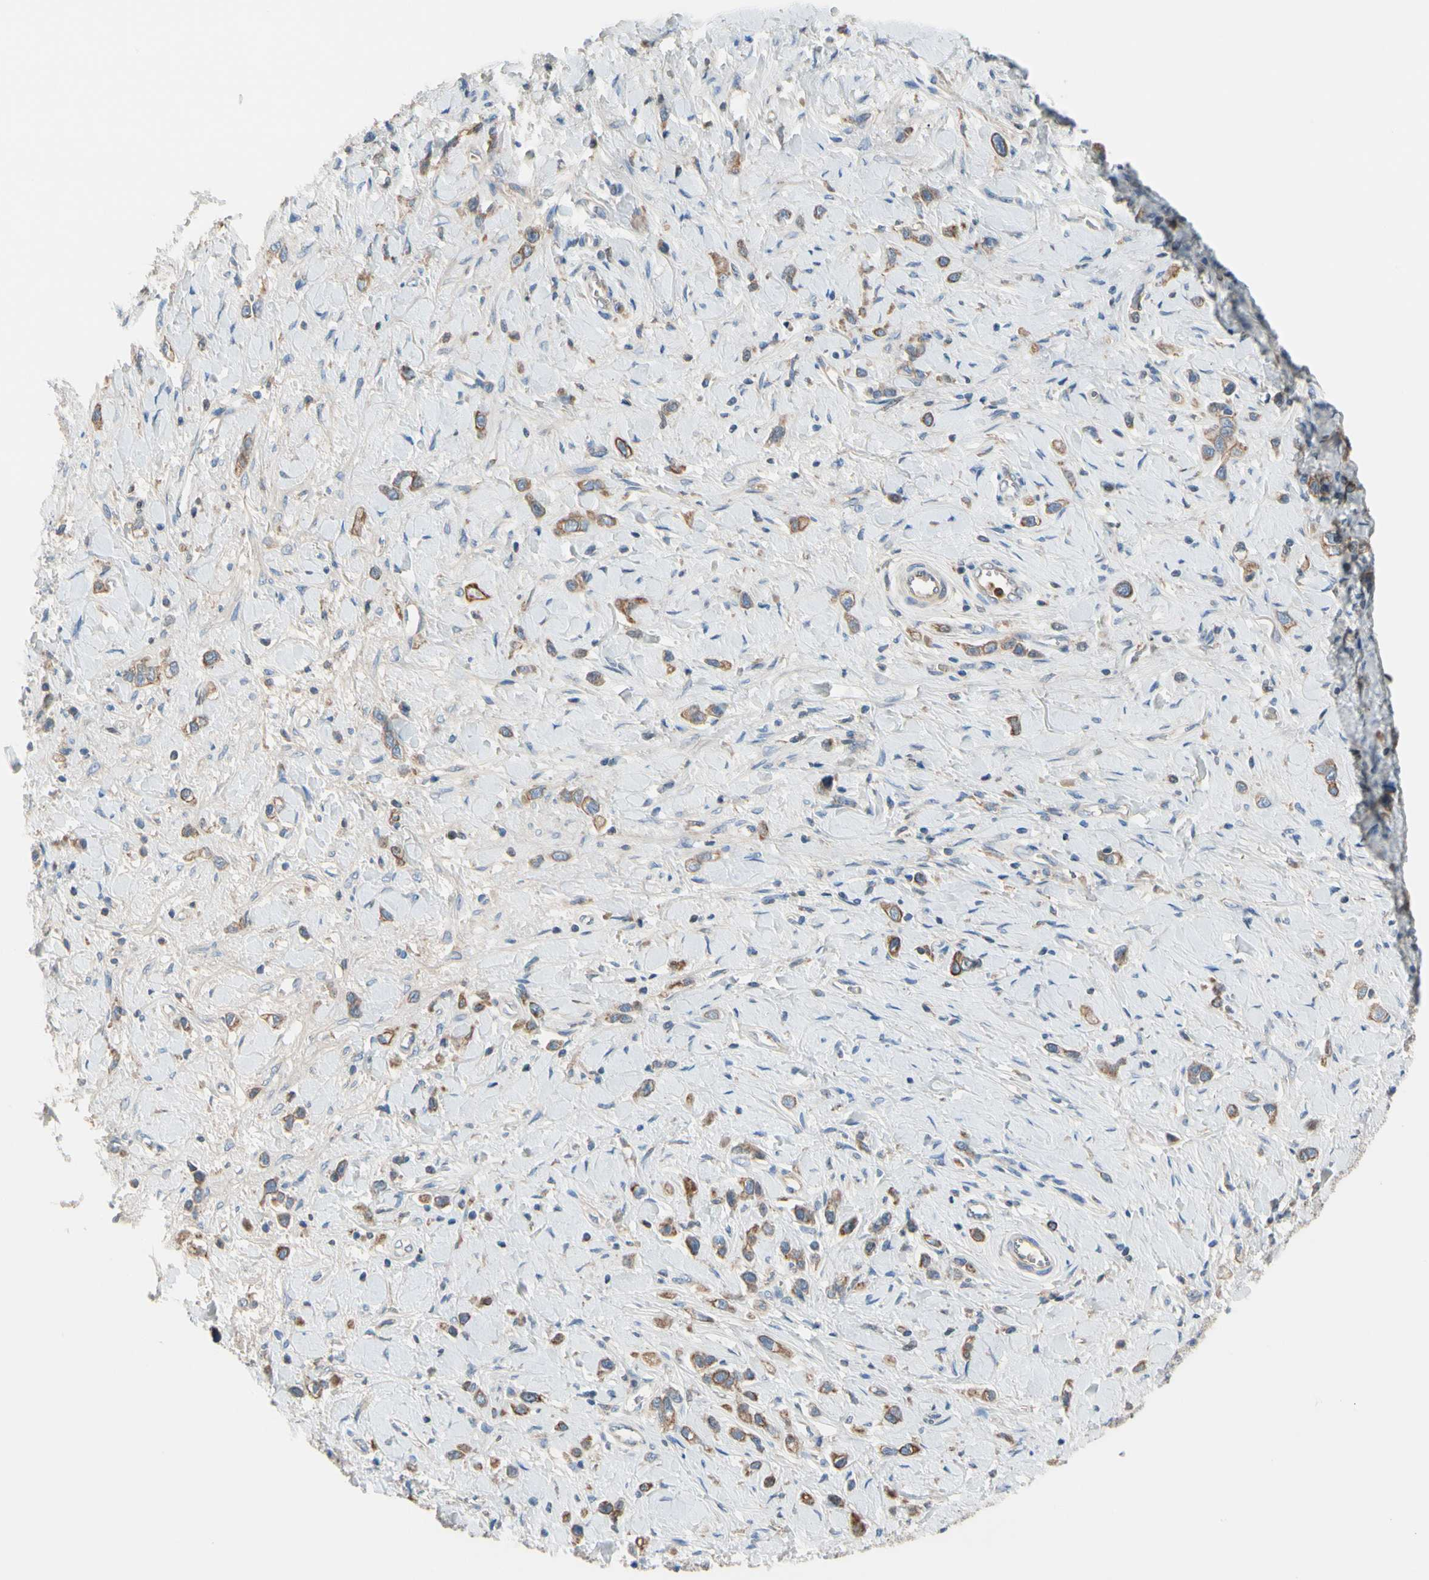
{"staining": {"intensity": "moderate", "quantity": ">75%", "location": "cytoplasmic/membranous"}, "tissue": "stomach cancer", "cell_type": "Tumor cells", "image_type": "cancer", "snomed": [{"axis": "morphology", "description": "Normal tissue, NOS"}, {"axis": "morphology", "description": "Adenocarcinoma, NOS"}, {"axis": "topography", "description": "Stomach, upper"}, {"axis": "topography", "description": "Stomach"}], "caption": "Immunohistochemical staining of stomach adenocarcinoma reveals medium levels of moderate cytoplasmic/membranous protein expression in approximately >75% of tumor cells.", "gene": "HJURP", "patient": {"sex": "female", "age": 65}}